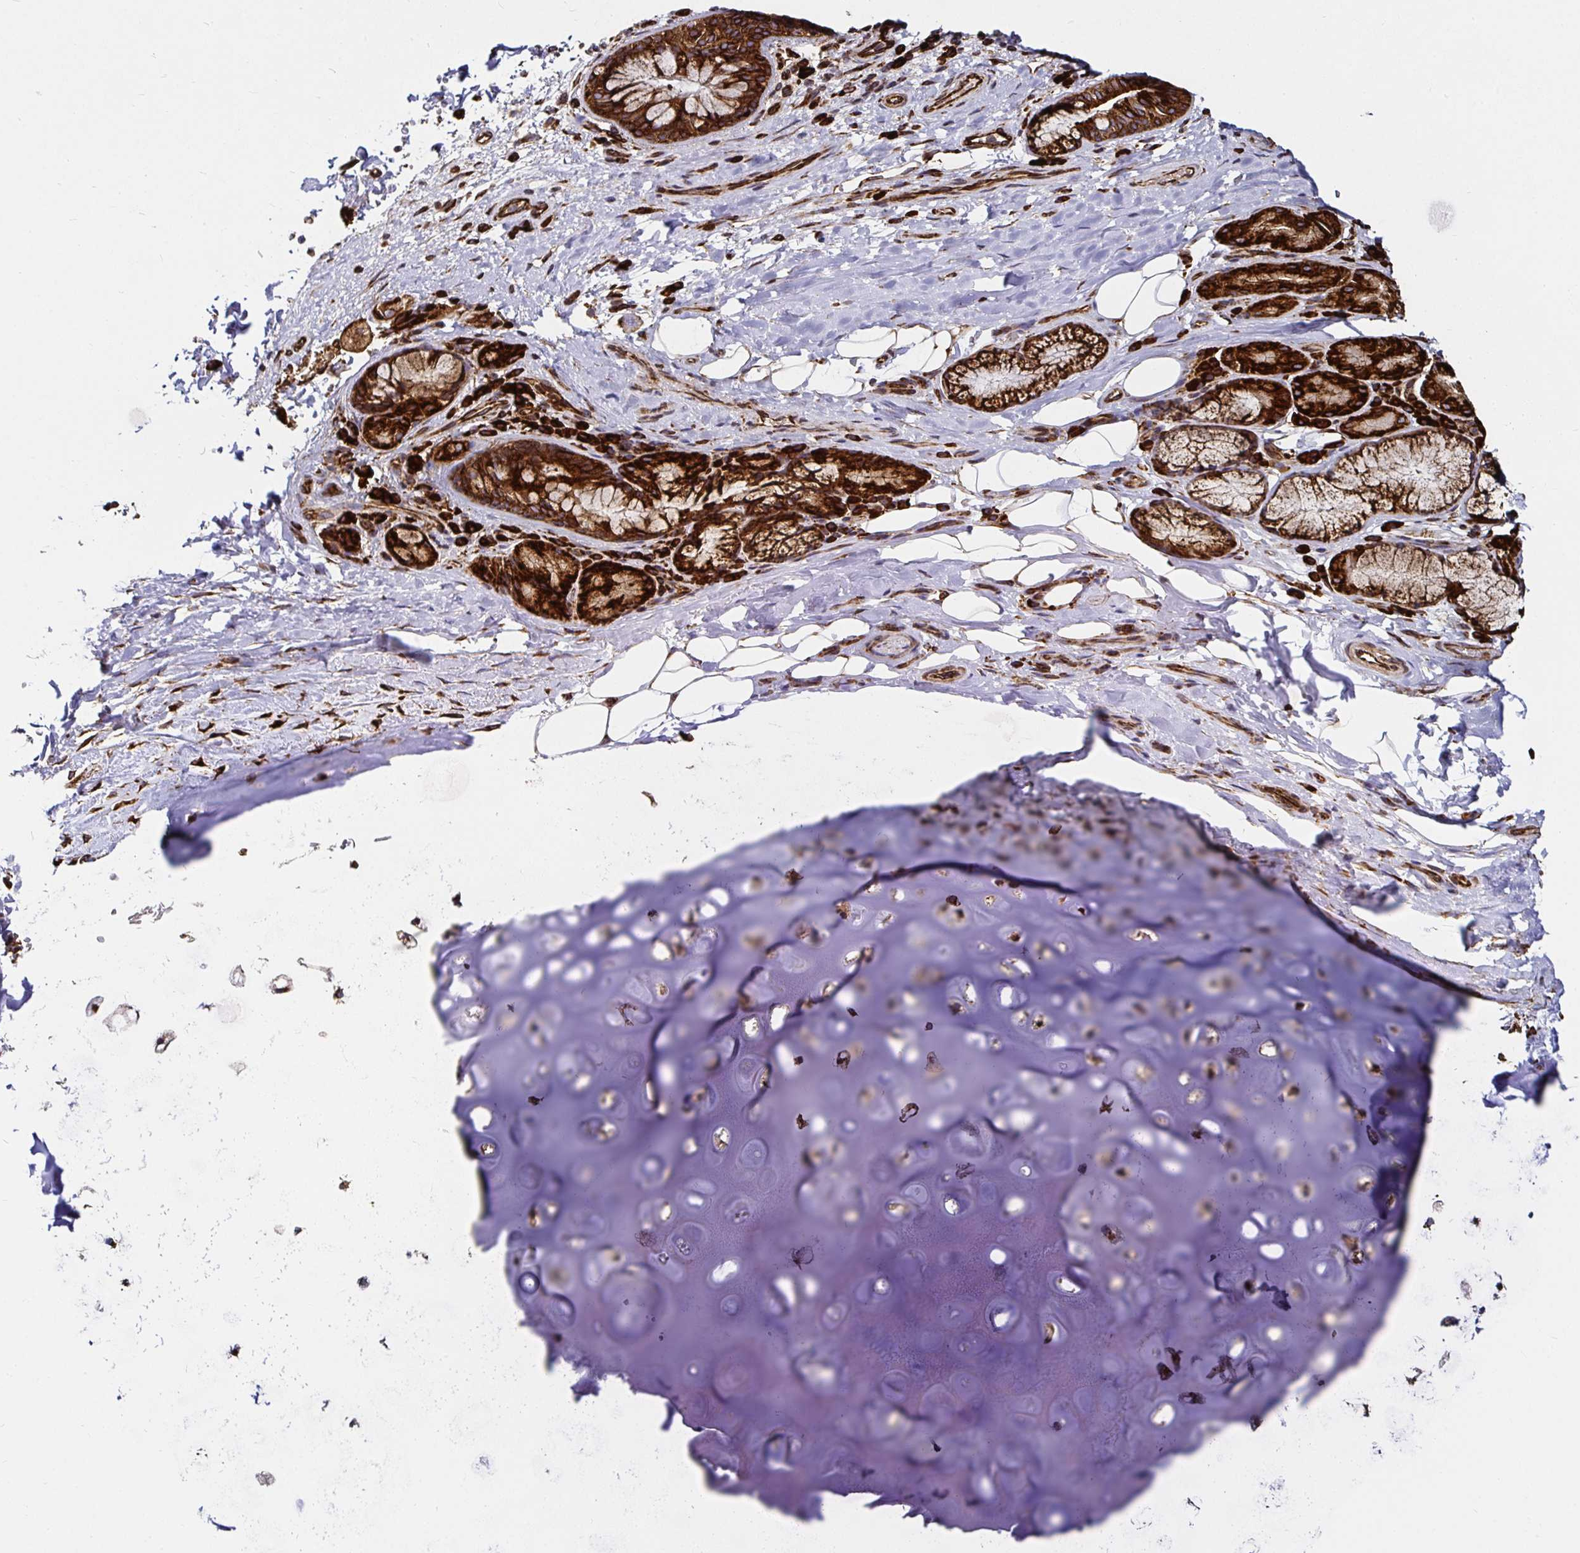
{"staining": {"intensity": "moderate", "quantity": ">75%", "location": "cytoplasmic/membranous"}, "tissue": "adipose tissue", "cell_type": "Adipocytes", "image_type": "normal", "snomed": [{"axis": "morphology", "description": "Normal tissue, NOS"}, {"axis": "topography", "description": "Cartilage tissue"}, {"axis": "topography", "description": "Bronchus"}], "caption": "Immunohistochemistry (DAB (3,3'-diaminobenzidine)) staining of normal human adipose tissue reveals moderate cytoplasmic/membranous protein positivity in approximately >75% of adipocytes. (DAB IHC, brown staining for protein, blue staining for nuclei).", "gene": "SMYD3", "patient": {"sex": "male", "age": 64}}